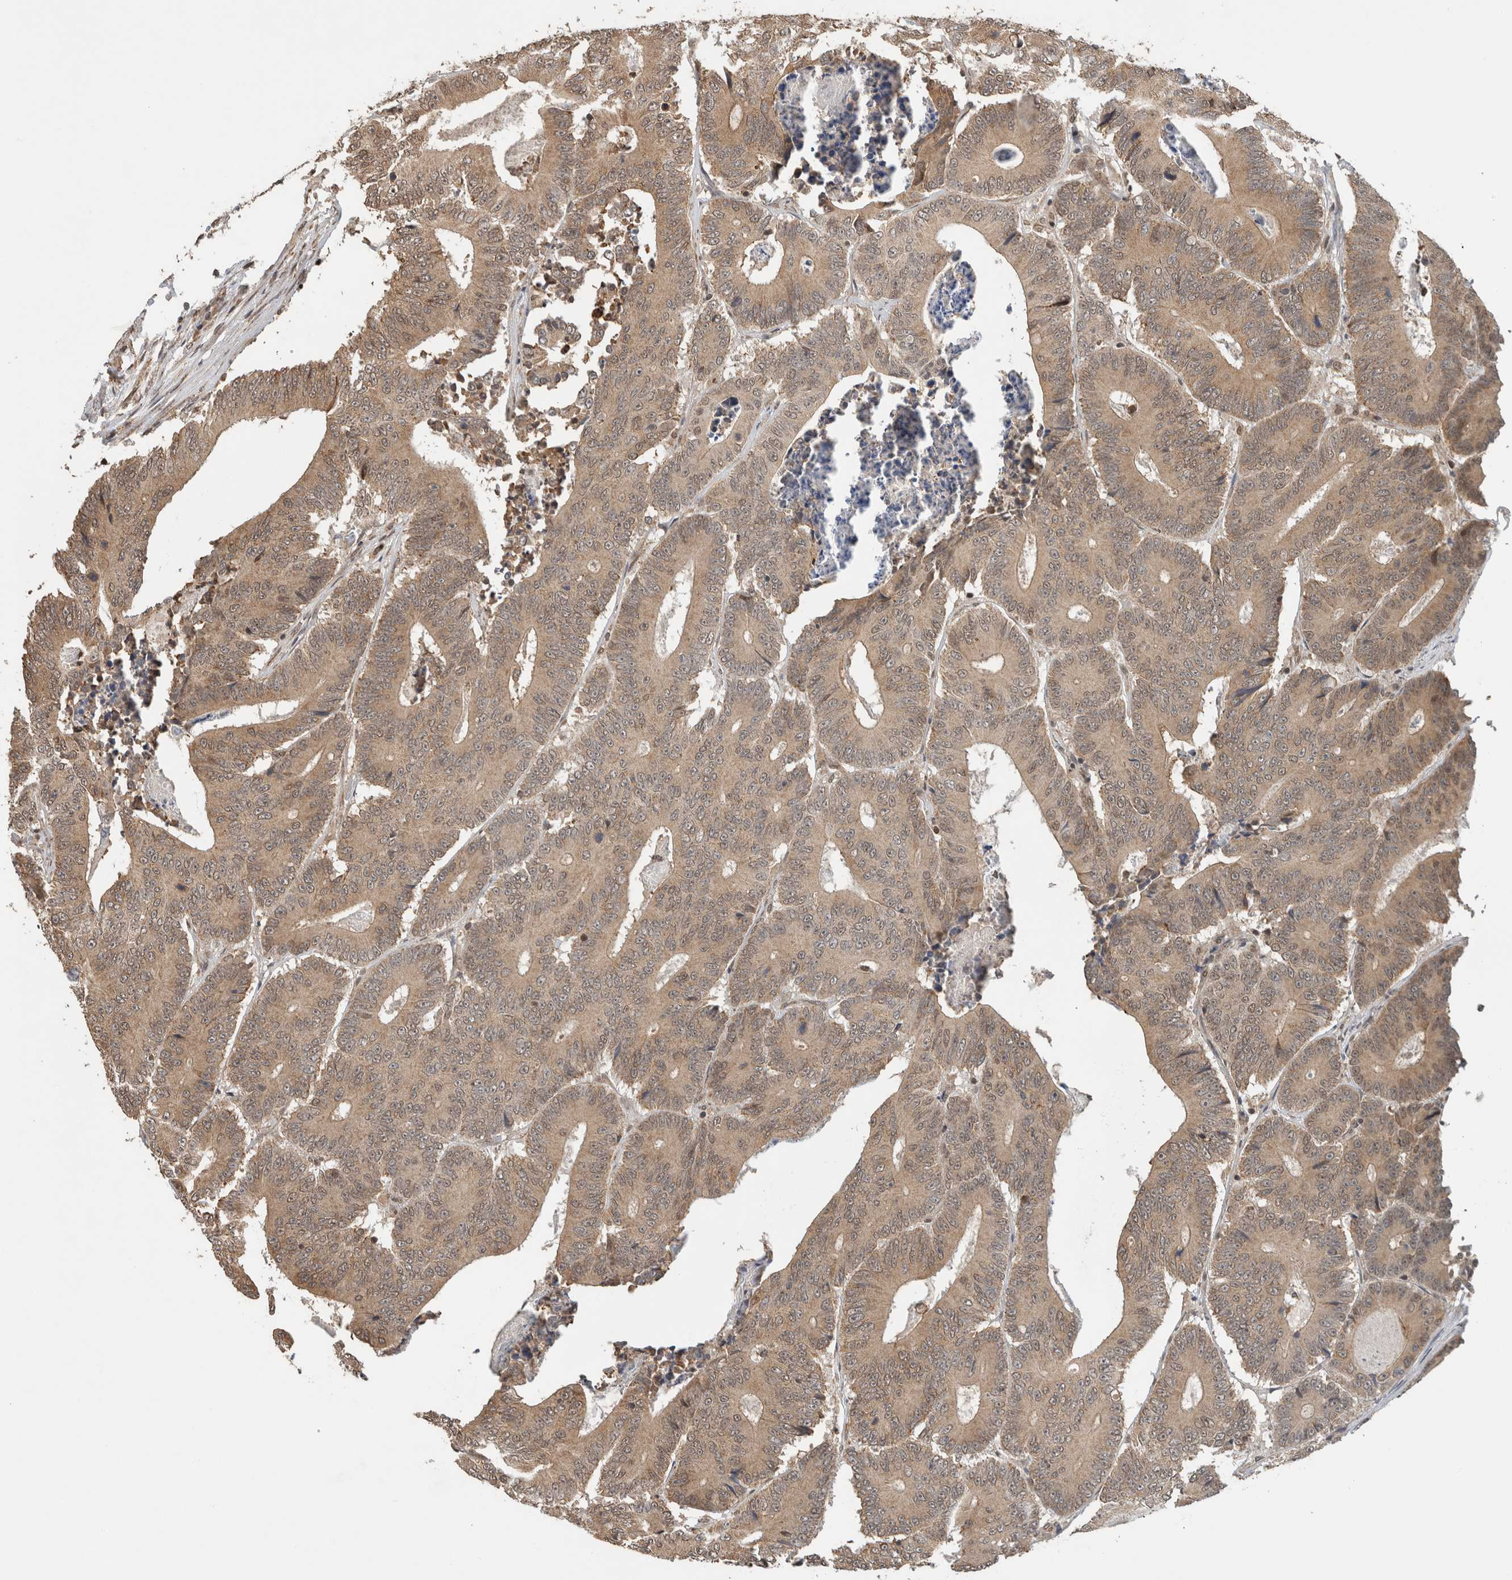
{"staining": {"intensity": "weak", "quantity": ">75%", "location": "cytoplasmic/membranous,nuclear"}, "tissue": "colorectal cancer", "cell_type": "Tumor cells", "image_type": "cancer", "snomed": [{"axis": "morphology", "description": "Adenocarcinoma, NOS"}, {"axis": "topography", "description": "Colon"}], "caption": "Adenocarcinoma (colorectal) stained for a protein (brown) reveals weak cytoplasmic/membranous and nuclear positive expression in approximately >75% of tumor cells.", "gene": "C1orf21", "patient": {"sex": "male", "age": 83}}